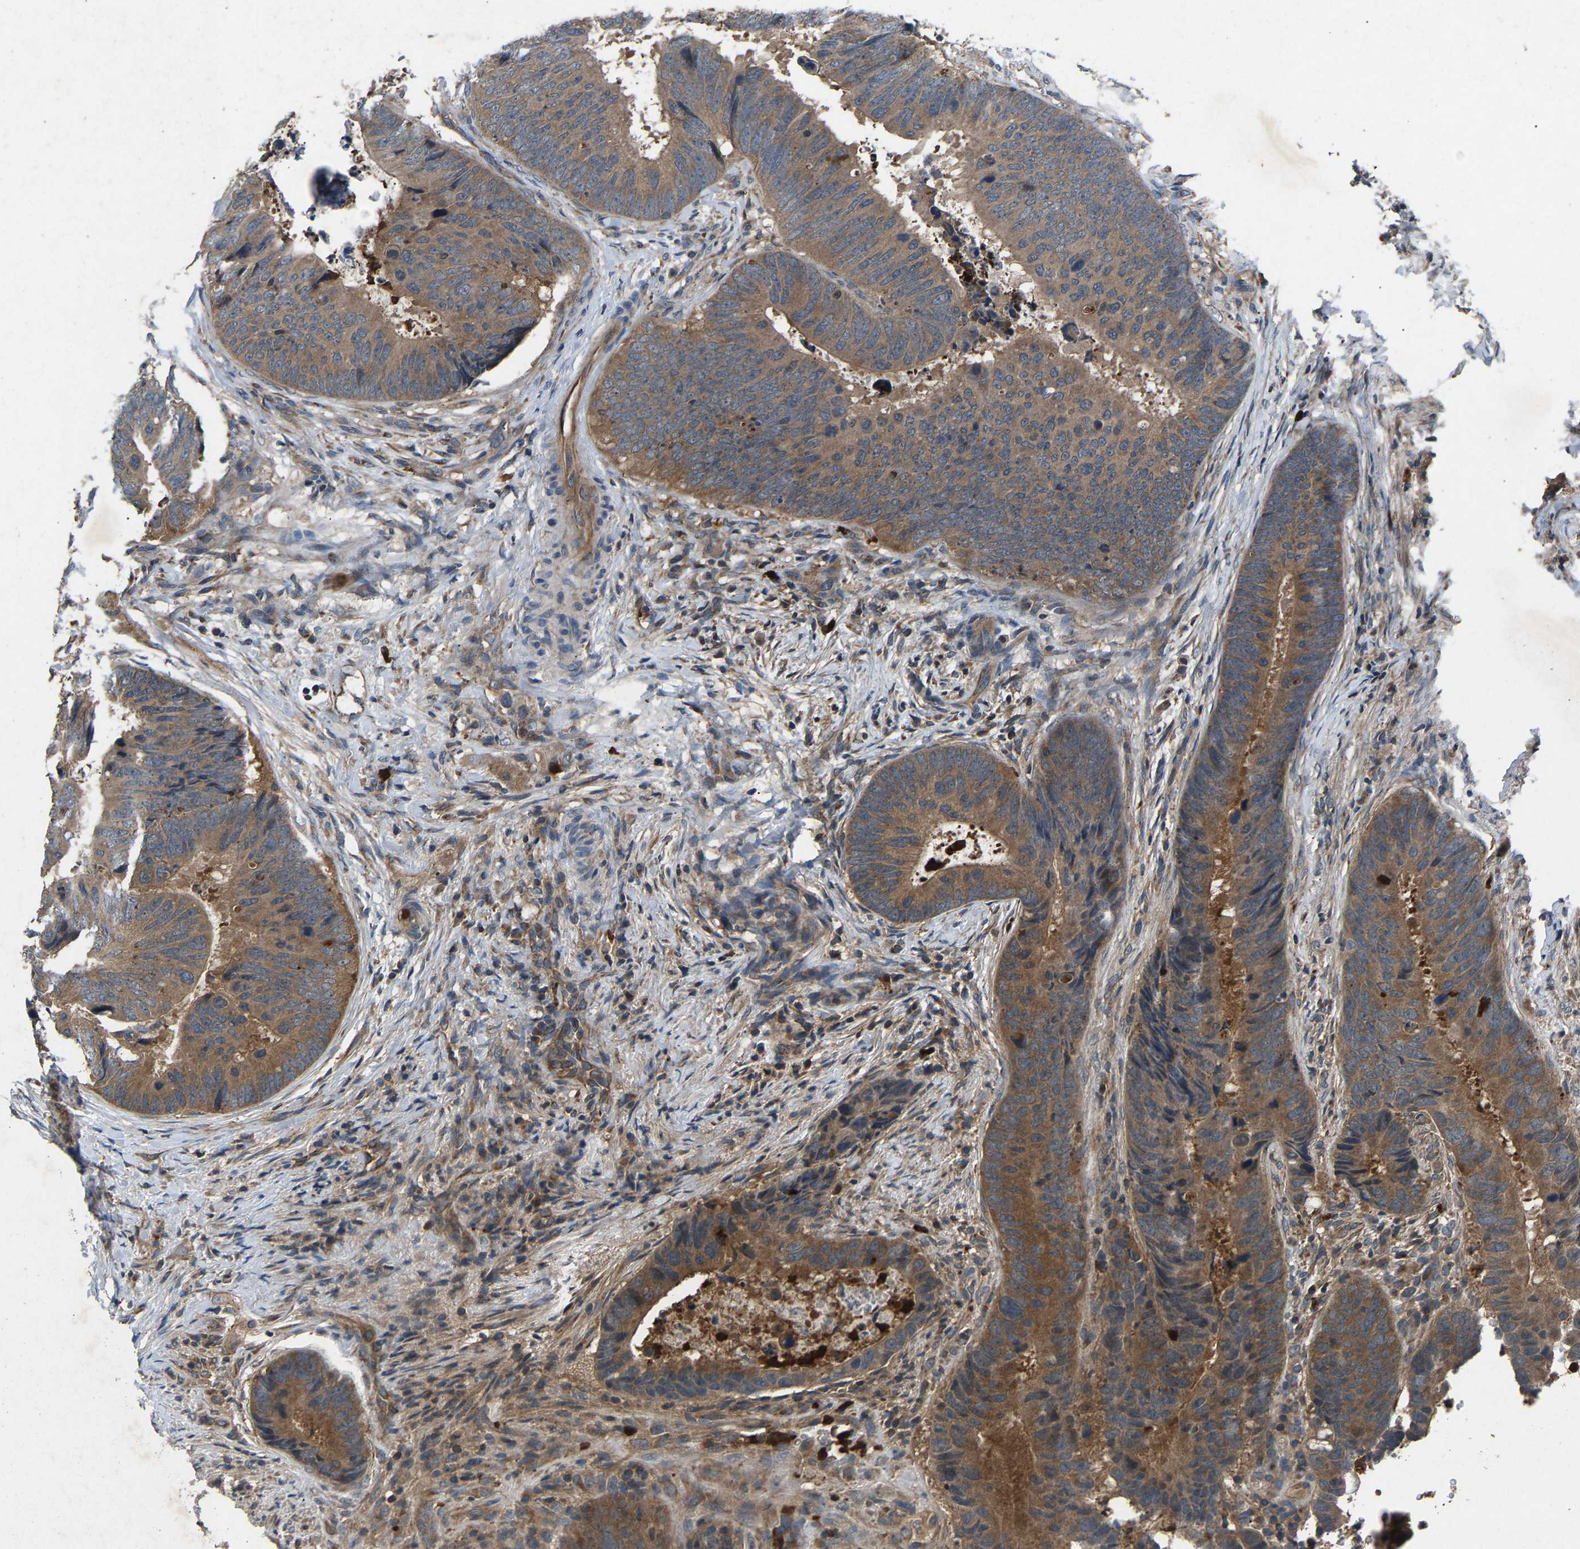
{"staining": {"intensity": "moderate", "quantity": ">75%", "location": "cytoplasmic/membranous"}, "tissue": "colorectal cancer", "cell_type": "Tumor cells", "image_type": "cancer", "snomed": [{"axis": "morphology", "description": "Adenocarcinoma, NOS"}, {"axis": "topography", "description": "Colon"}], "caption": "DAB (3,3'-diaminobenzidine) immunohistochemical staining of human colorectal cancer (adenocarcinoma) exhibits moderate cytoplasmic/membranous protein positivity in about >75% of tumor cells.", "gene": "PPID", "patient": {"sex": "male", "age": 56}}